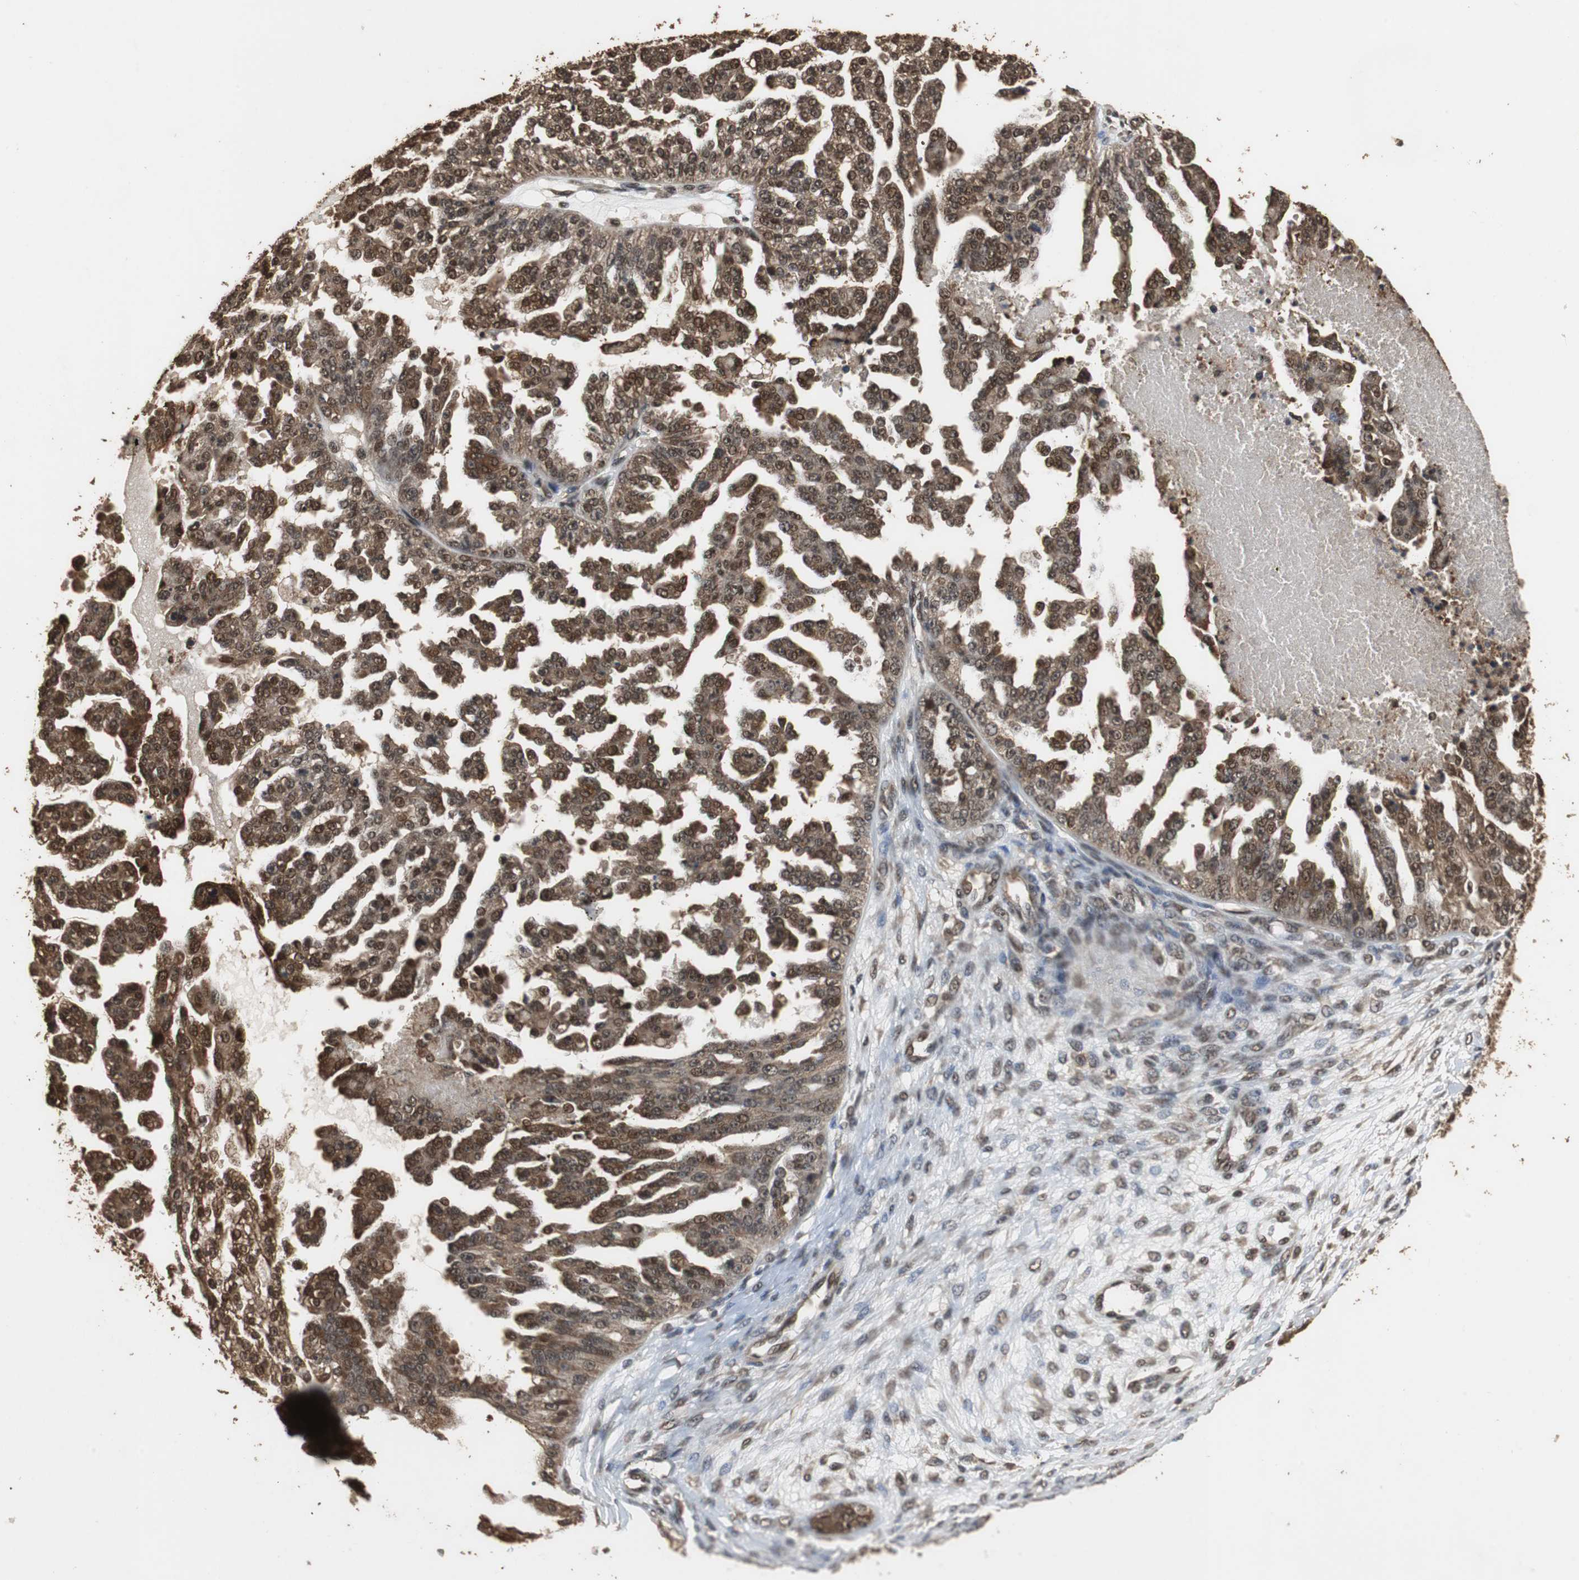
{"staining": {"intensity": "strong", "quantity": ">75%", "location": "cytoplasmic/membranous,nuclear"}, "tissue": "ovarian cancer", "cell_type": "Tumor cells", "image_type": "cancer", "snomed": [{"axis": "morphology", "description": "Carcinoma, NOS"}, {"axis": "topography", "description": "Soft tissue"}, {"axis": "topography", "description": "Ovary"}], "caption": "High-magnification brightfield microscopy of ovarian cancer stained with DAB (brown) and counterstained with hematoxylin (blue). tumor cells exhibit strong cytoplasmic/membranous and nuclear expression is identified in about>75% of cells. (IHC, brightfield microscopy, high magnification).", "gene": "ZNF18", "patient": {"sex": "female", "age": 54}}